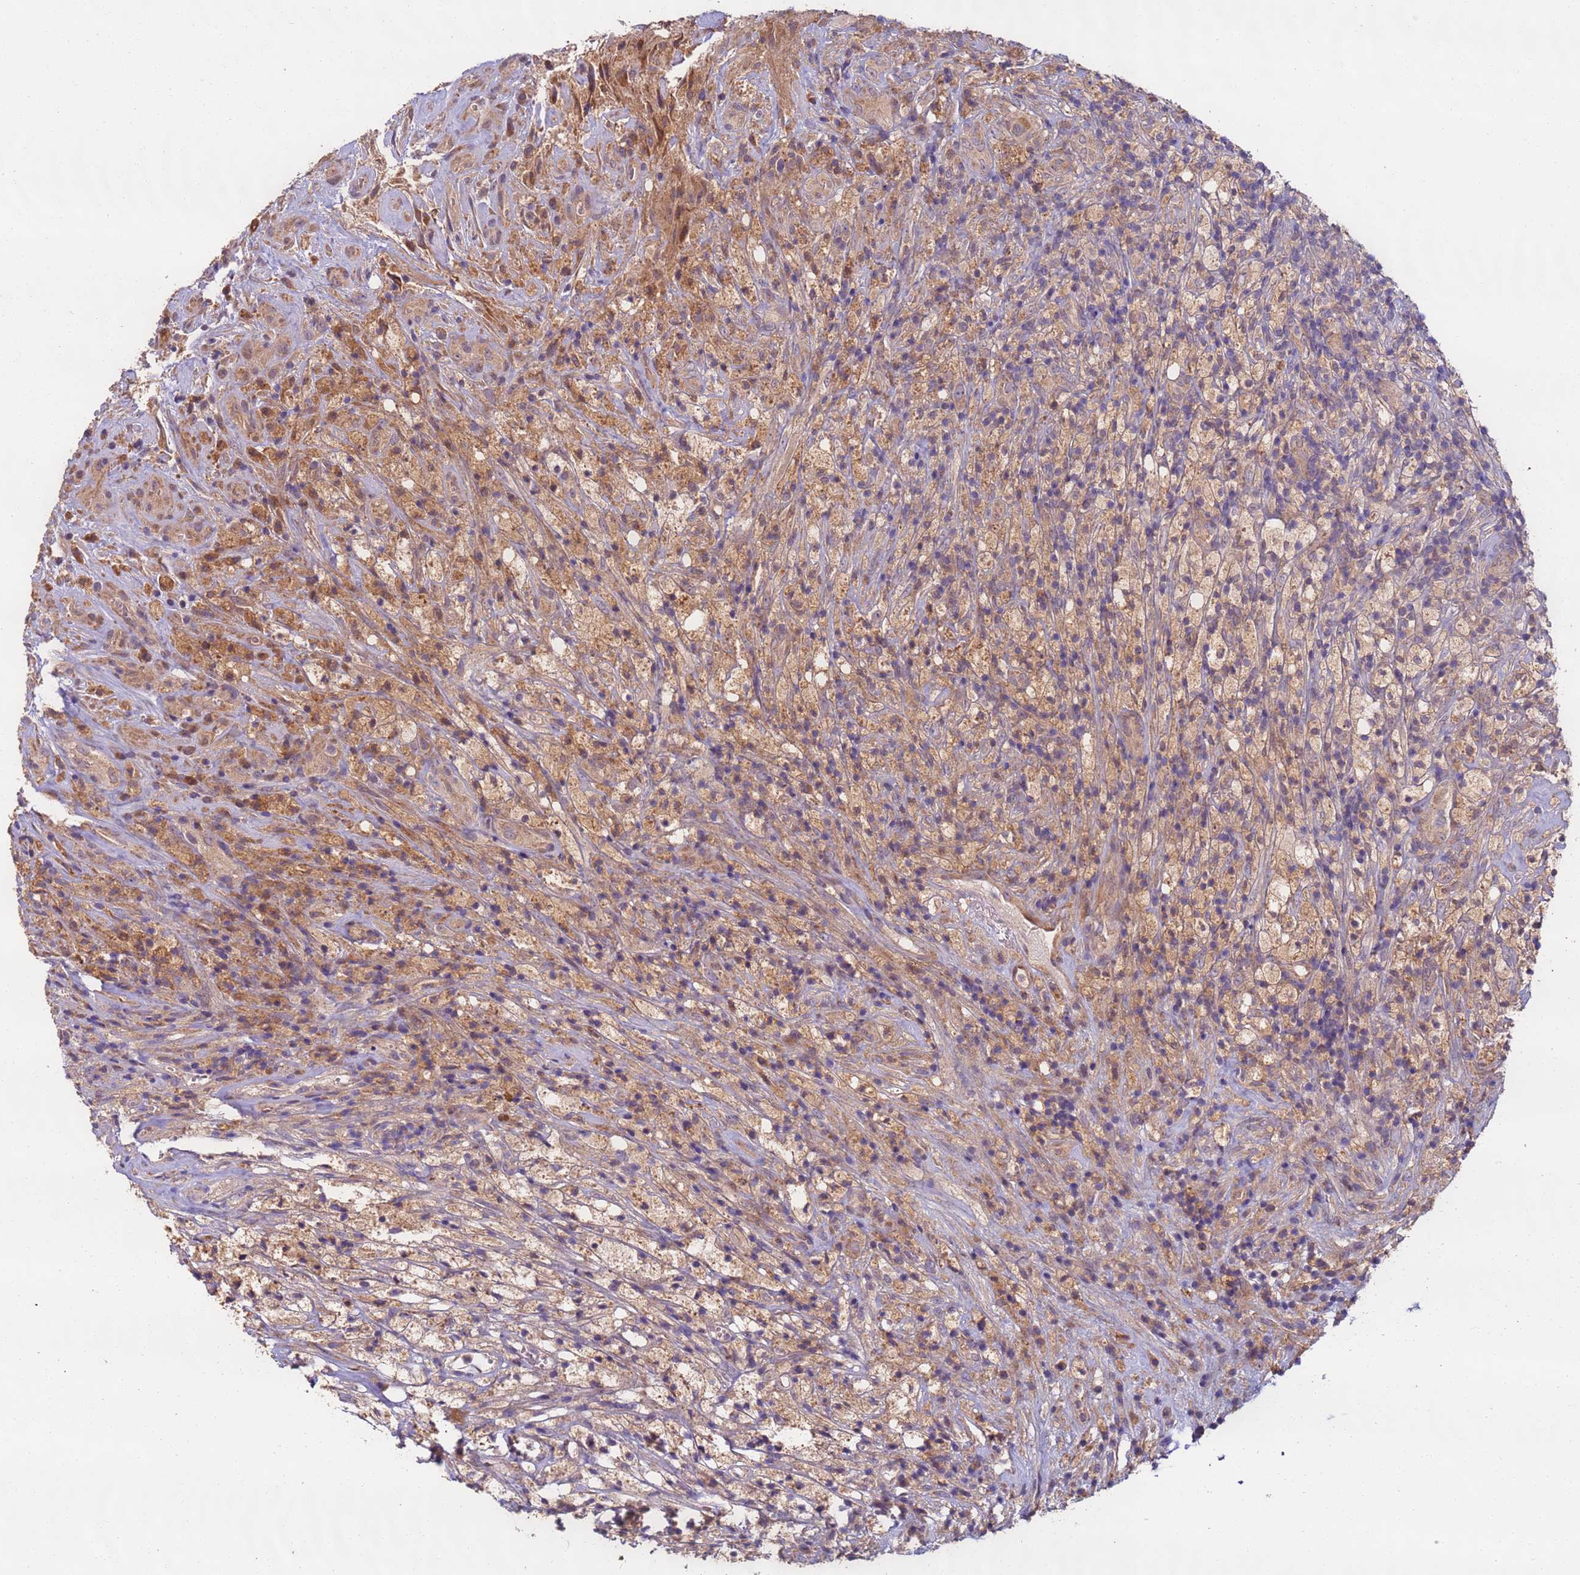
{"staining": {"intensity": "moderate", "quantity": ">75%", "location": "cytoplasmic/membranous"}, "tissue": "glioma", "cell_type": "Tumor cells", "image_type": "cancer", "snomed": [{"axis": "morphology", "description": "Glioma, malignant, High grade"}, {"axis": "topography", "description": "Brain"}], "caption": "Tumor cells display moderate cytoplasmic/membranous staining in about >75% of cells in malignant glioma (high-grade). (IHC, brightfield microscopy, high magnification).", "gene": "TIGAR", "patient": {"sex": "male", "age": 69}}